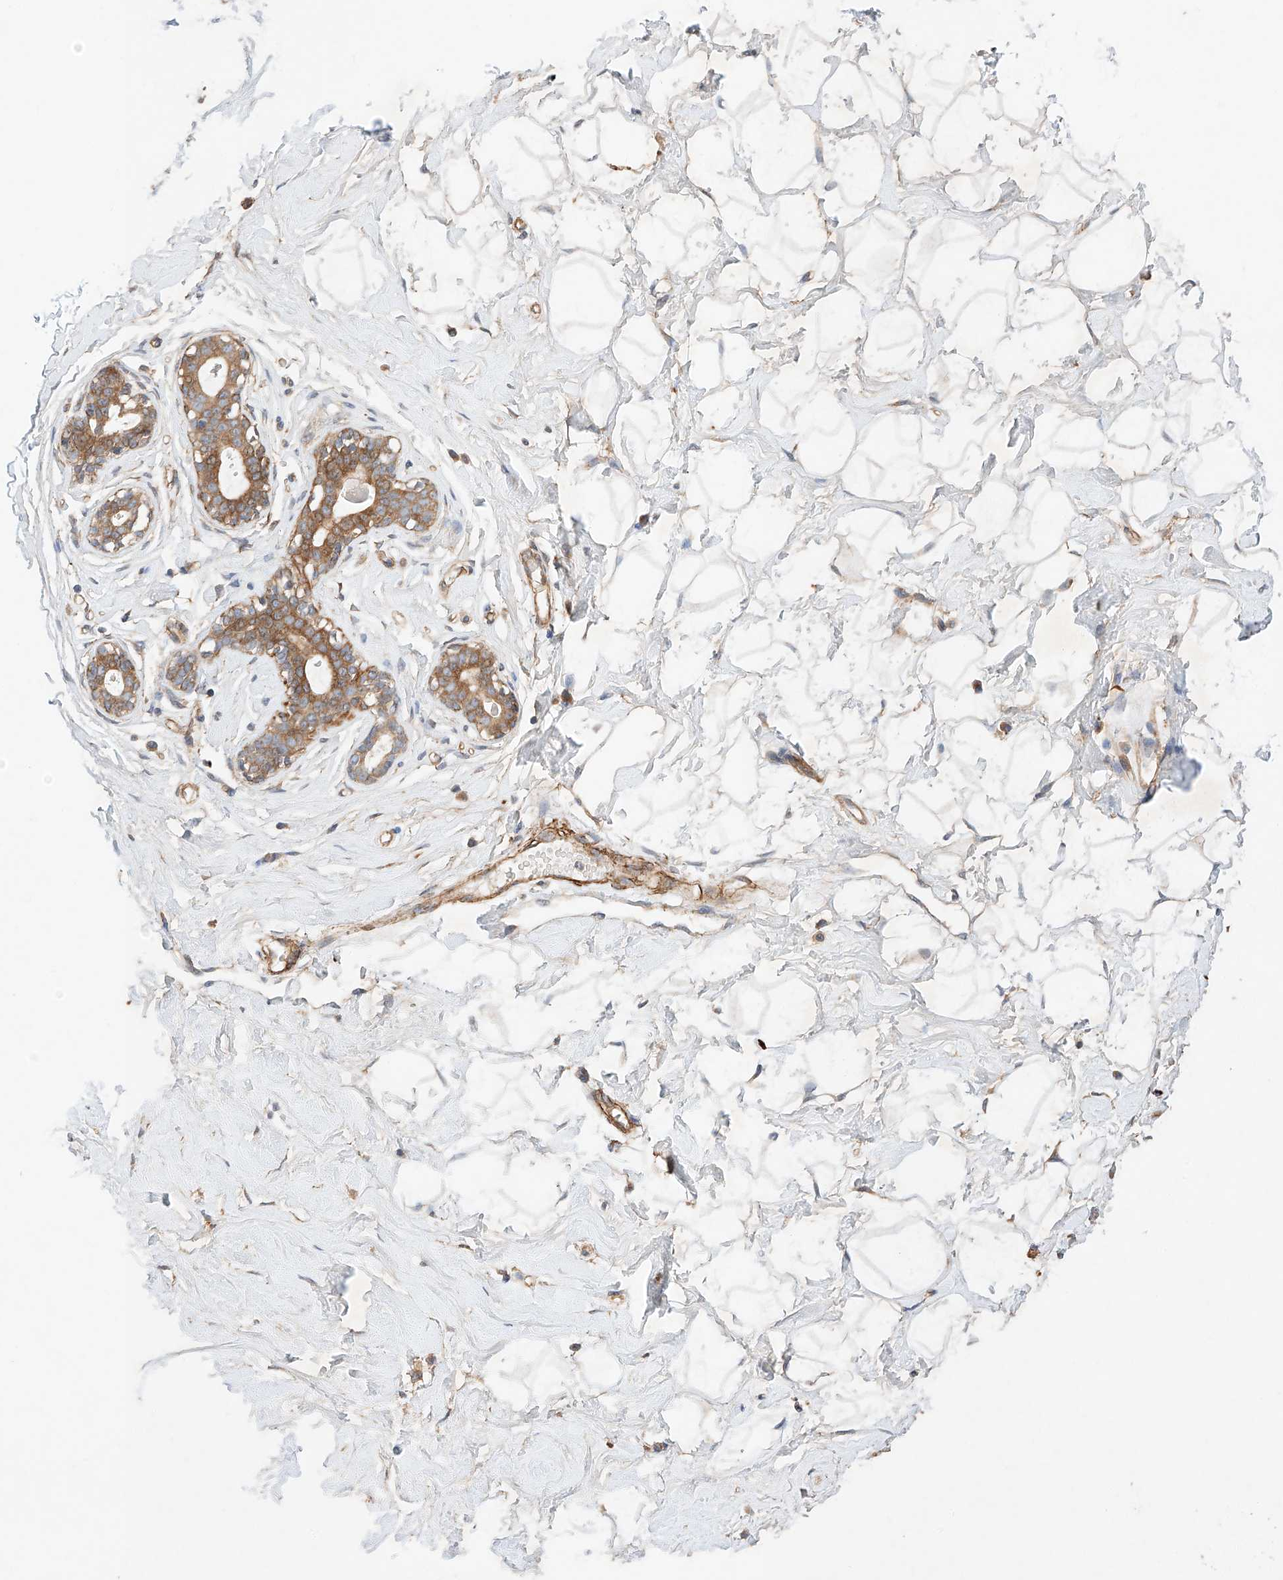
{"staining": {"intensity": "moderate", "quantity": "<25%", "location": "cytoplasmic/membranous"}, "tissue": "breast", "cell_type": "Adipocytes", "image_type": "normal", "snomed": [{"axis": "morphology", "description": "Normal tissue, NOS"}, {"axis": "morphology", "description": "Adenoma, NOS"}, {"axis": "topography", "description": "Breast"}], "caption": "Immunohistochemistry of unremarkable human breast demonstrates low levels of moderate cytoplasmic/membranous expression in about <25% of adipocytes.", "gene": "RAB23", "patient": {"sex": "female", "age": 23}}